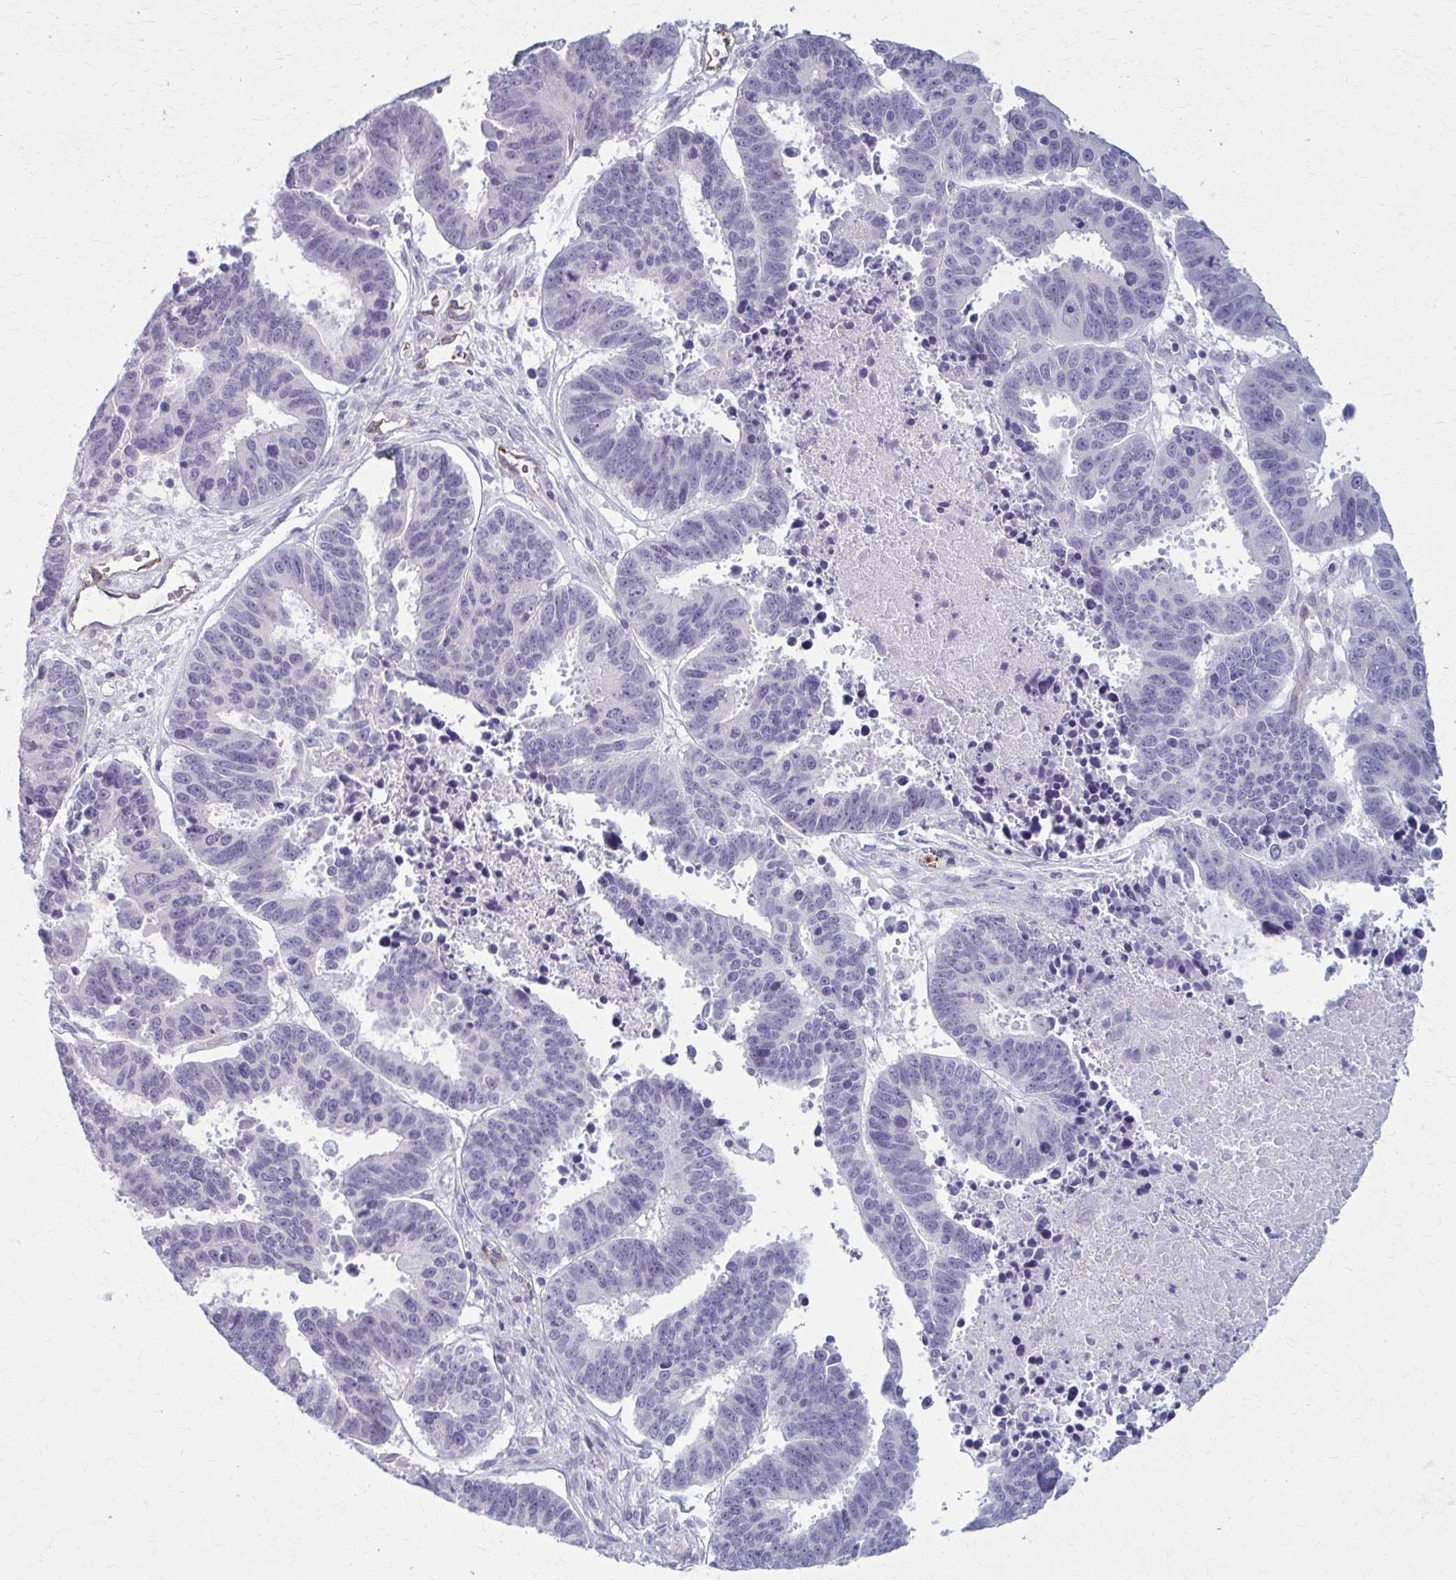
{"staining": {"intensity": "negative", "quantity": "none", "location": "none"}, "tissue": "ovarian cancer", "cell_type": "Tumor cells", "image_type": "cancer", "snomed": [{"axis": "morphology", "description": "Carcinoma, endometroid"}, {"axis": "morphology", "description": "Cystadenocarcinoma, serous, NOS"}, {"axis": "topography", "description": "Ovary"}], "caption": "Ovarian endometroid carcinoma was stained to show a protein in brown. There is no significant expression in tumor cells.", "gene": "CASQ2", "patient": {"sex": "female", "age": 45}}